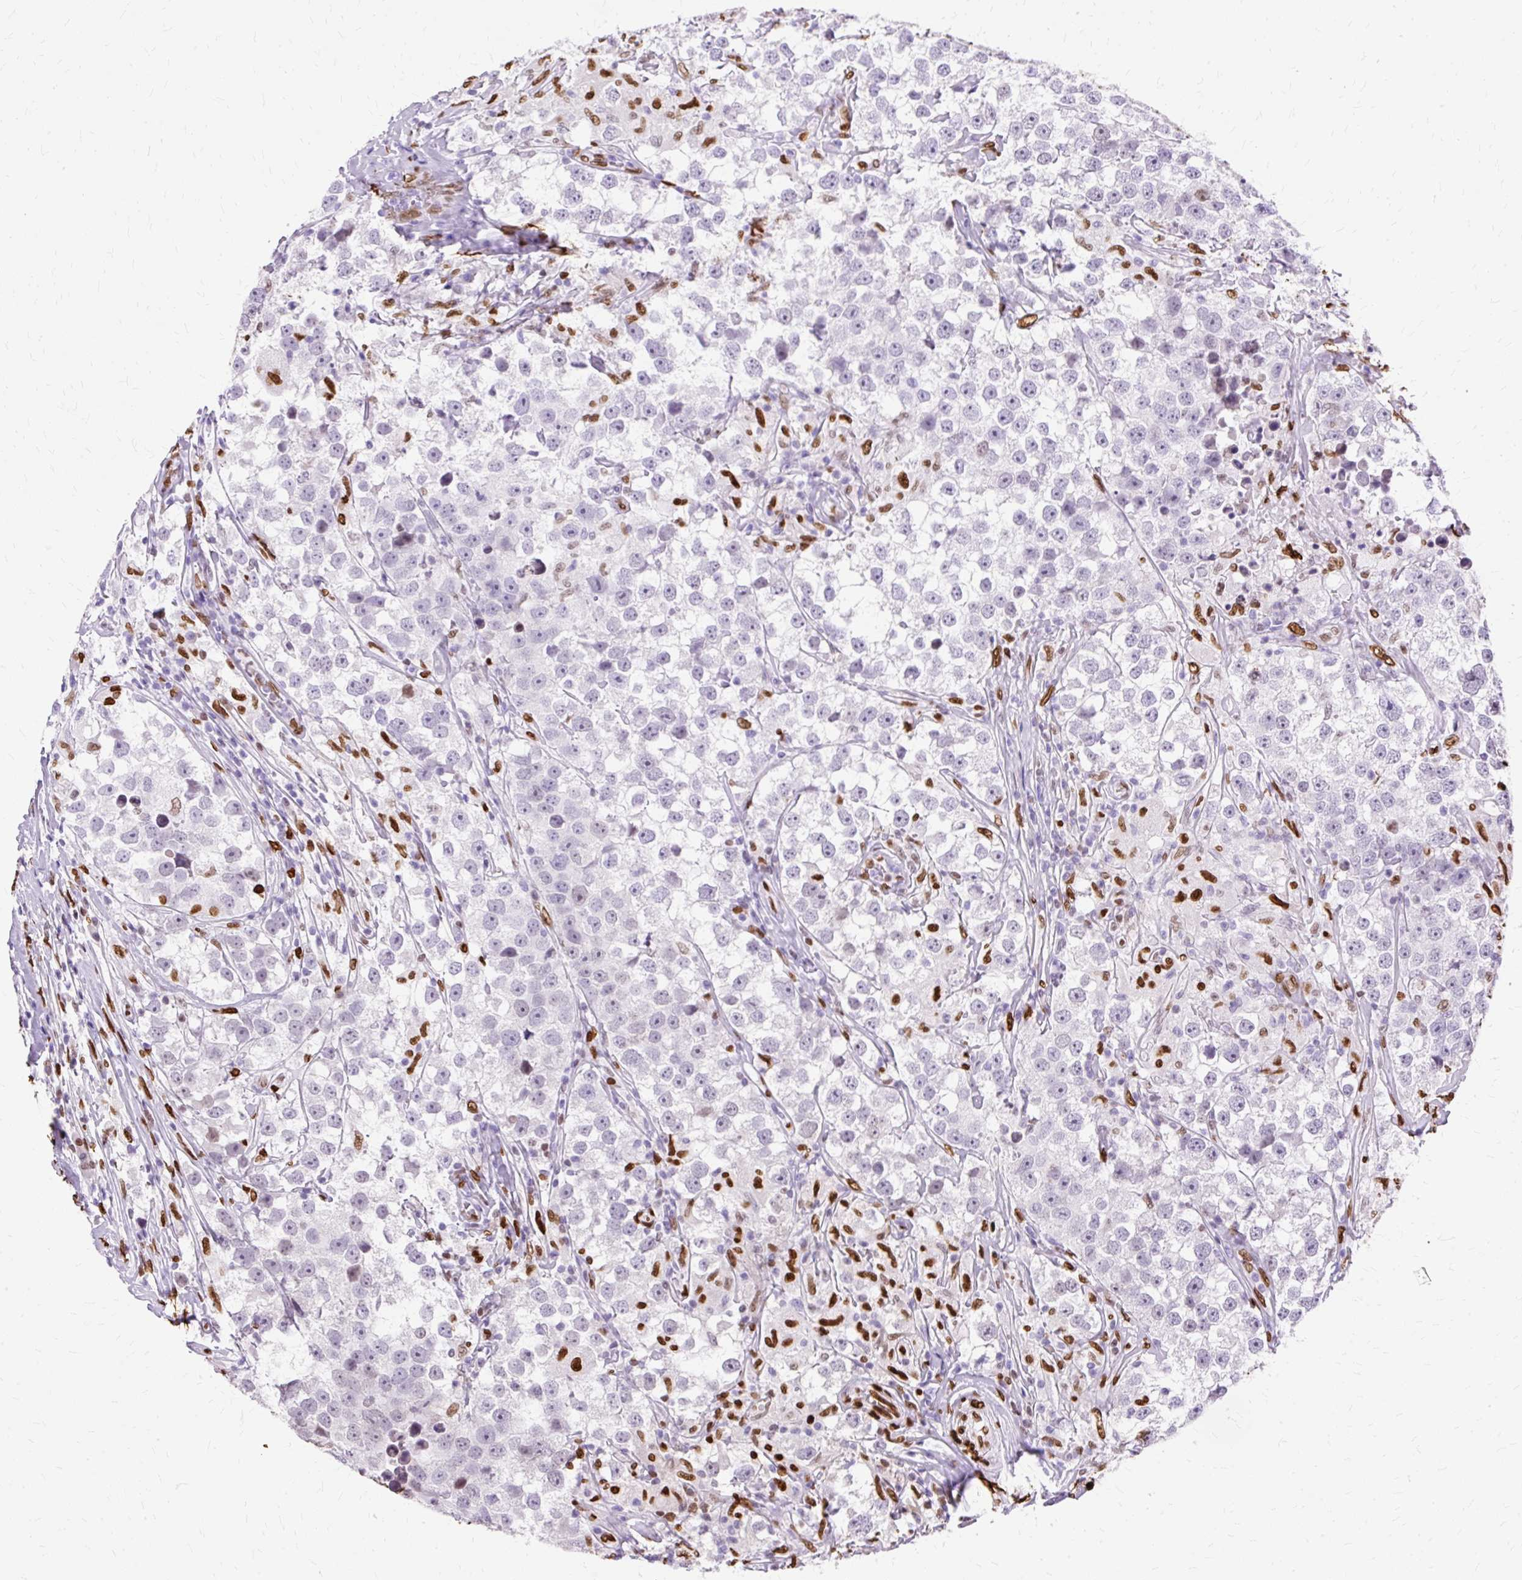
{"staining": {"intensity": "negative", "quantity": "none", "location": "none"}, "tissue": "testis cancer", "cell_type": "Tumor cells", "image_type": "cancer", "snomed": [{"axis": "morphology", "description": "Seminoma, NOS"}, {"axis": "topography", "description": "Testis"}], "caption": "This is an immunohistochemistry (IHC) histopathology image of human testis seminoma. There is no staining in tumor cells.", "gene": "TMEM184C", "patient": {"sex": "male", "age": 46}}